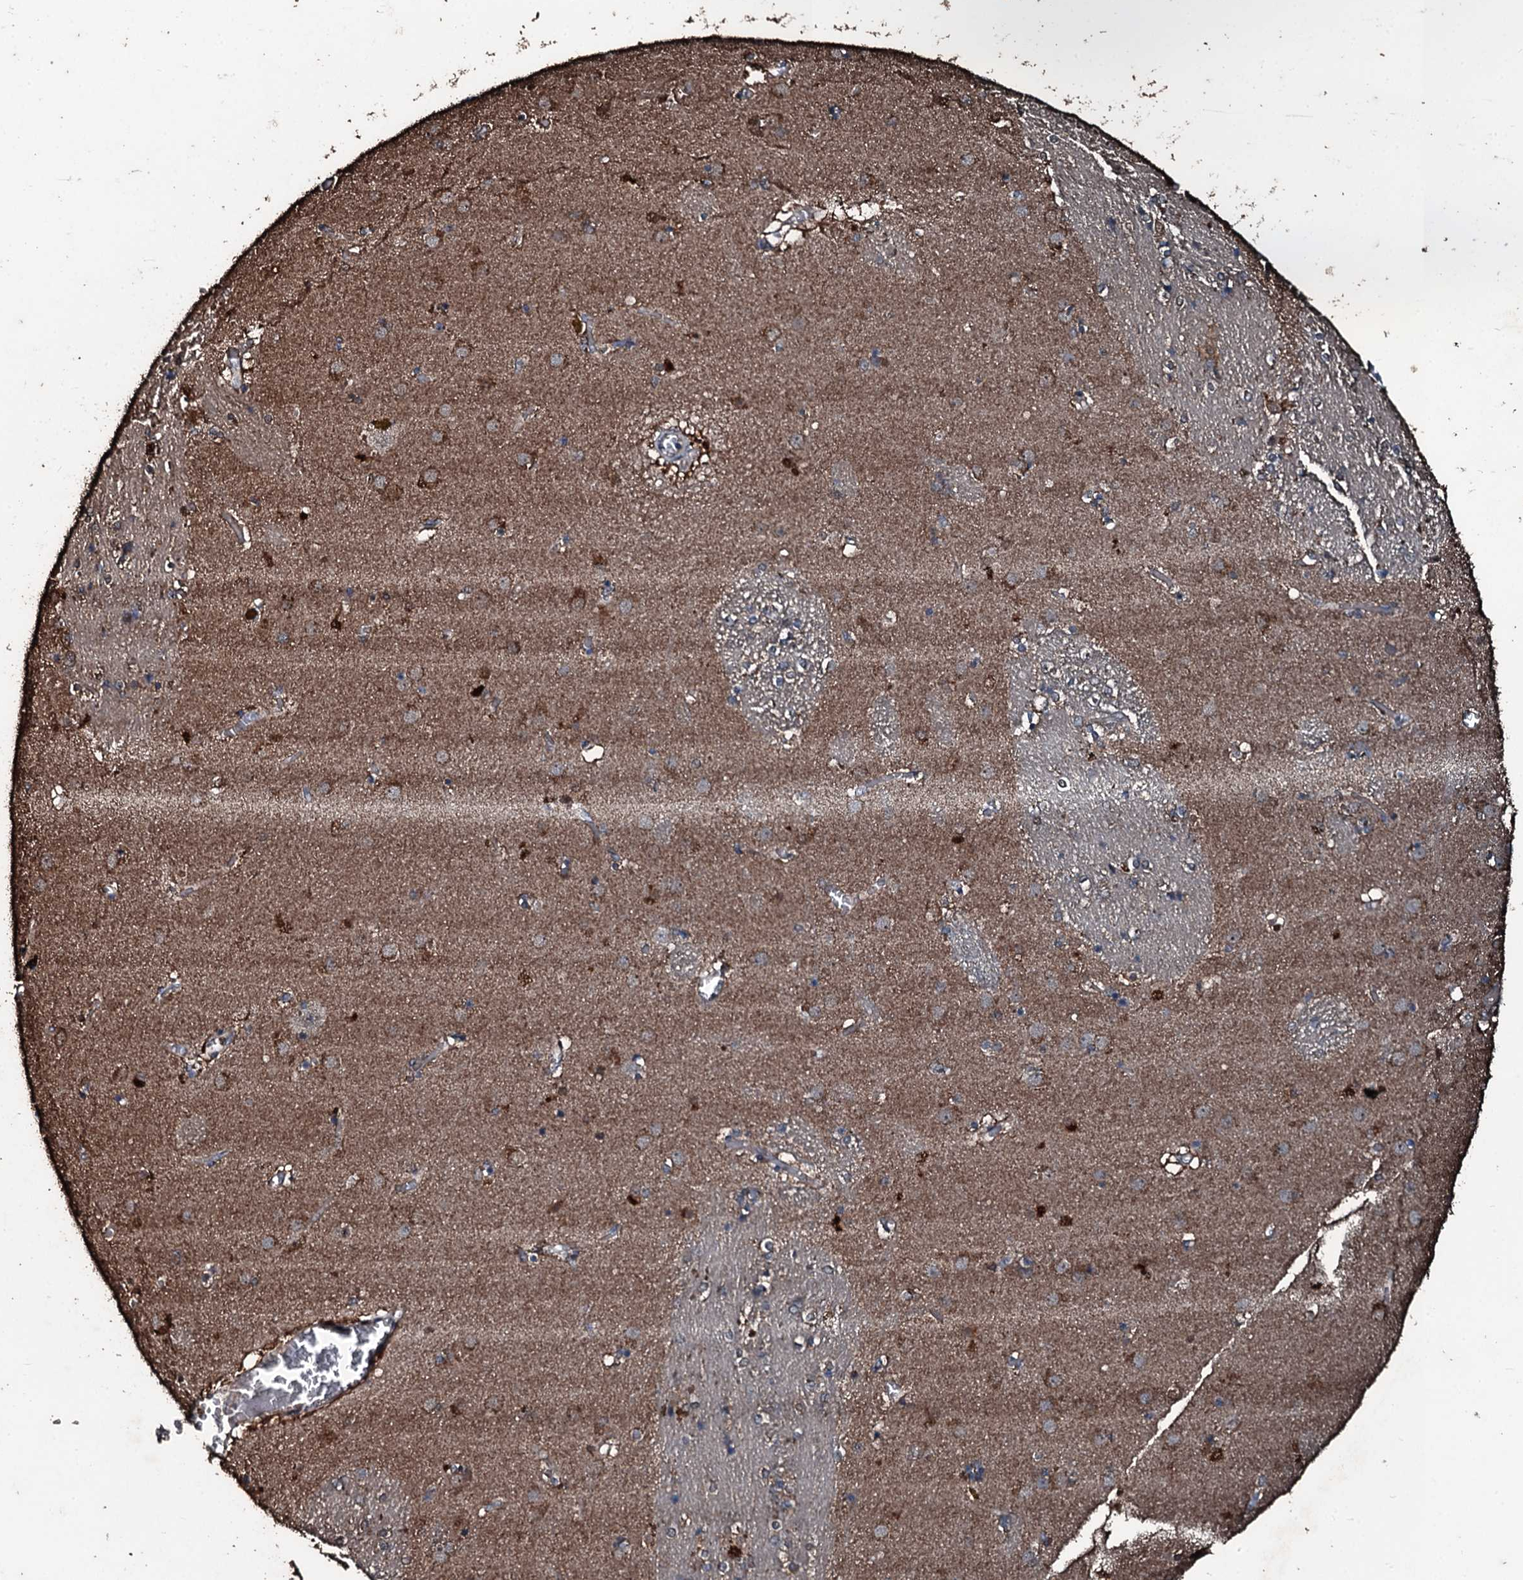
{"staining": {"intensity": "moderate", "quantity": "<25%", "location": "cytoplasmic/membranous"}, "tissue": "caudate", "cell_type": "Glial cells", "image_type": "normal", "snomed": [{"axis": "morphology", "description": "Normal tissue, NOS"}, {"axis": "topography", "description": "Lateral ventricle wall"}], "caption": "Immunohistochemical staining of unremarkable human caudate shows low levels of moderate cytoplasmic/membranous staining in approximately <25% of glial cells.", "gene": "FAAP24", "patient": {"sex": "male", "age": 70}}